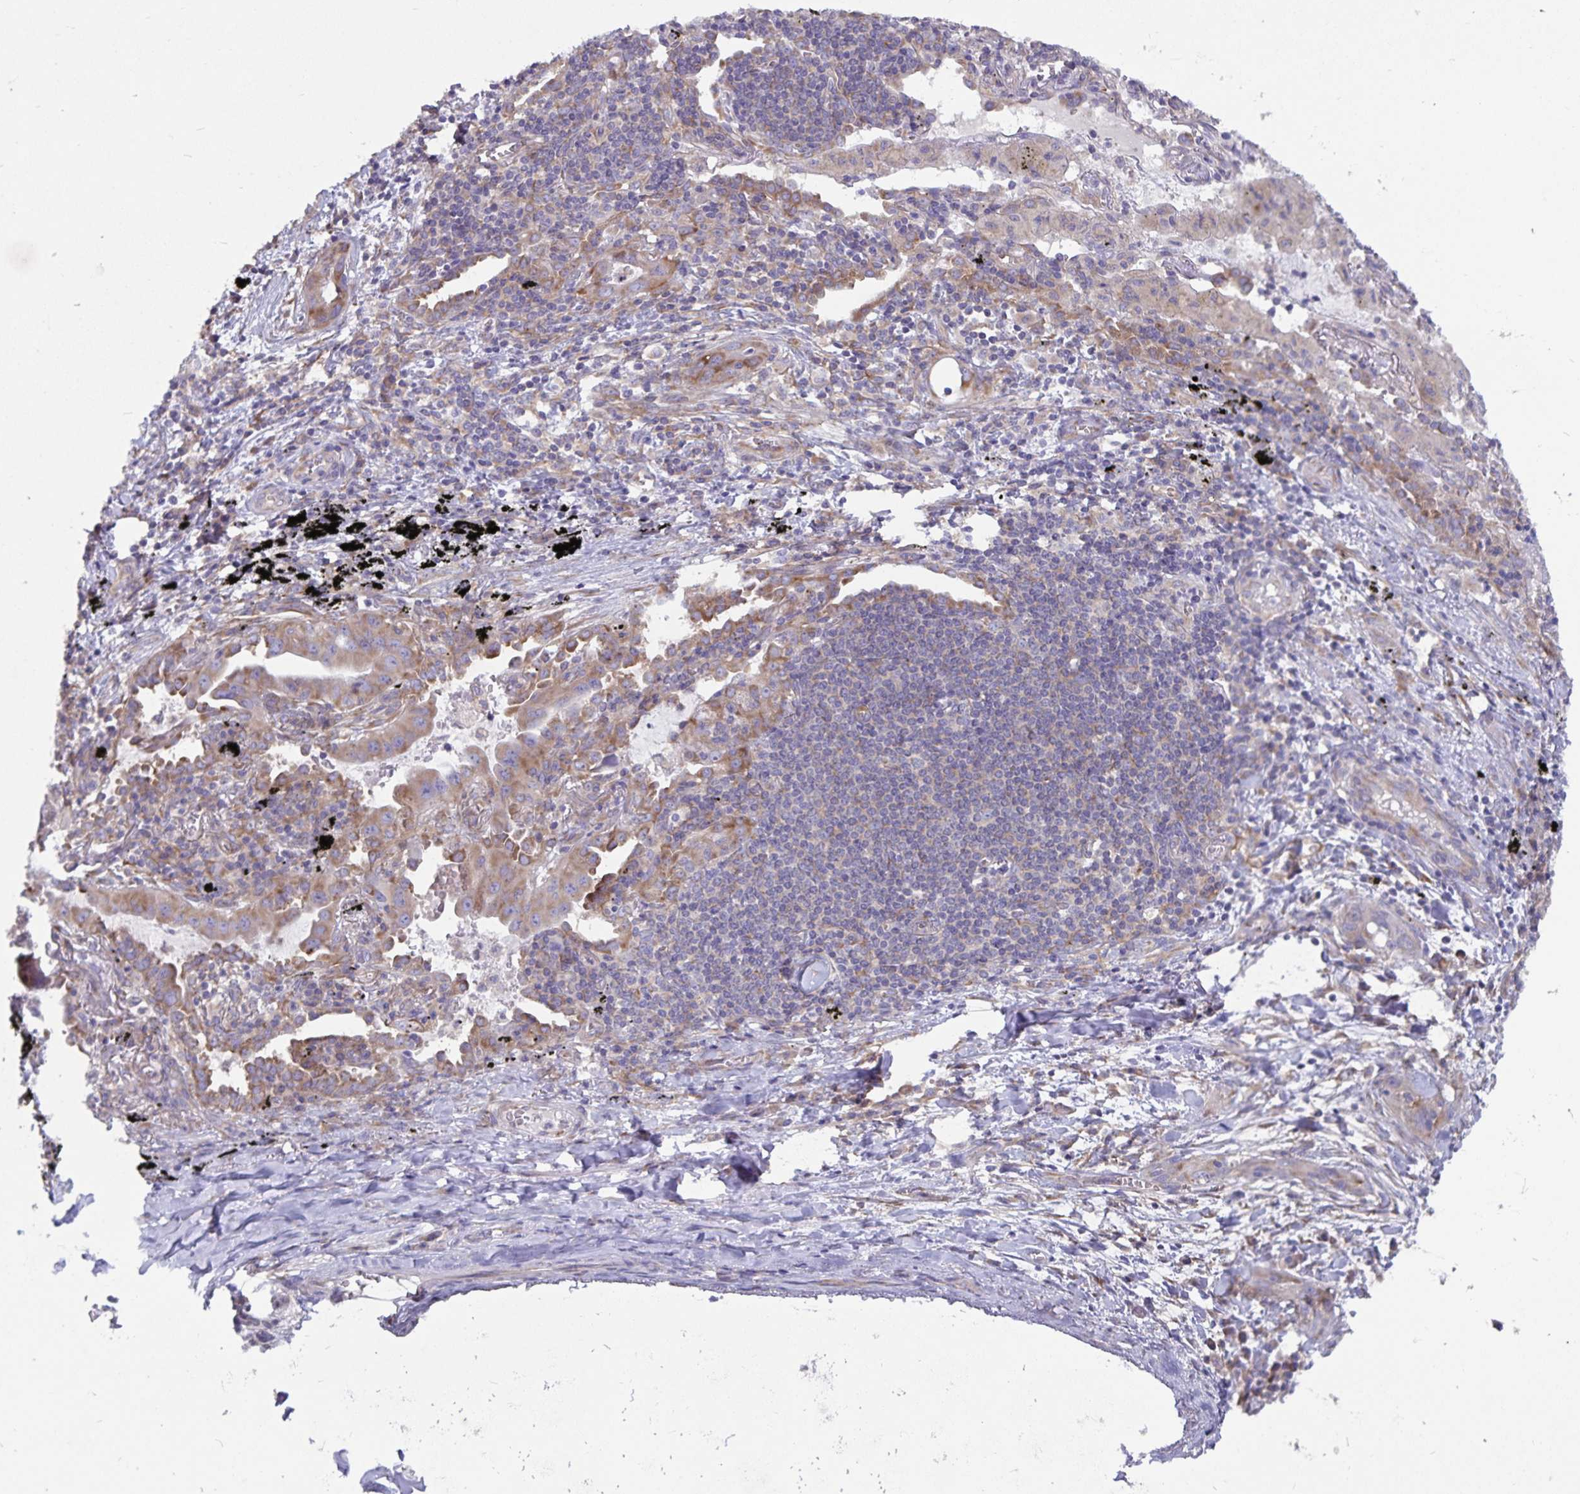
{"staining": {"intensity": "moderate", "quantity": ">75%", "location": "cytoplasmic/membranous"}, "tissue": "lung cancer", "cell_type": "Tumor cells", "image_type": "cancer", "snomed": [{"axis": "morphology", "description": "Adenocarcinoma, NOS"}, {"axis": "topography", "description": "Lung"}], "caption": "A brown stain labels moderate cytoplasmic/membranous positivity of a protein in human adenocarcinoma (lung) tumor cells. The protein of interest is shown in brown color, while the nuclei are stained blue.", "gene": "FAM120A", "patient": {"sex": "male", "age": 65}}